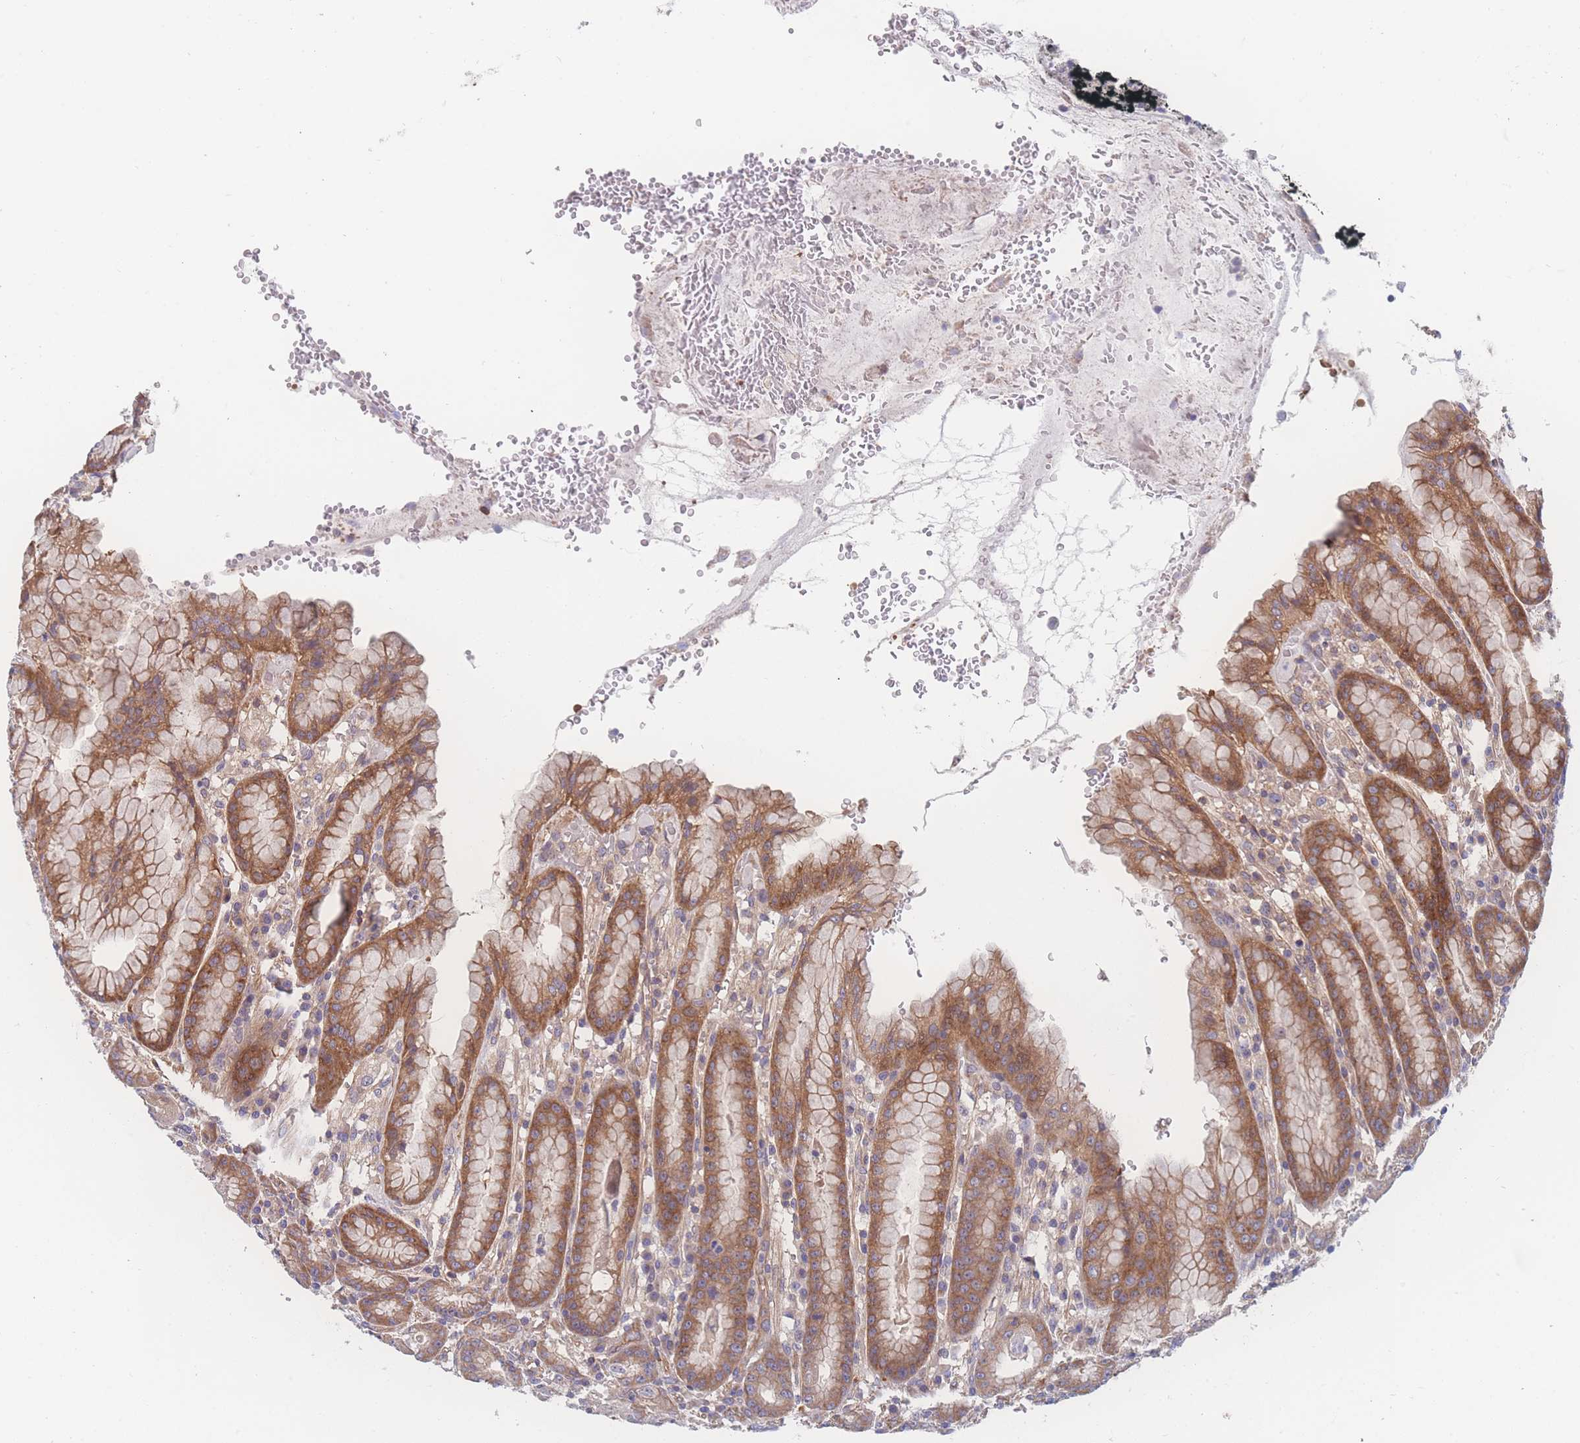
{"staining": {"intensity": "moderate", "quantity": ">75%", "location": "cytoplasmic/membranous"}, "tissue": "stomach", "cell_type": "Glandular cells", "image_type": "normal", "snomed": [{"axis": "morphology", "description": "Normal tissue, NOS"}, {"axis": "topography", "description": "Stomach, upper"}], "caption": "Protein staining shows moderate cytoplasmic/membranous positivity in about >75% of glandular cells in normal stomach.", "gene": "CFAP97", "patient": {"sex": "male", "age": 52}}